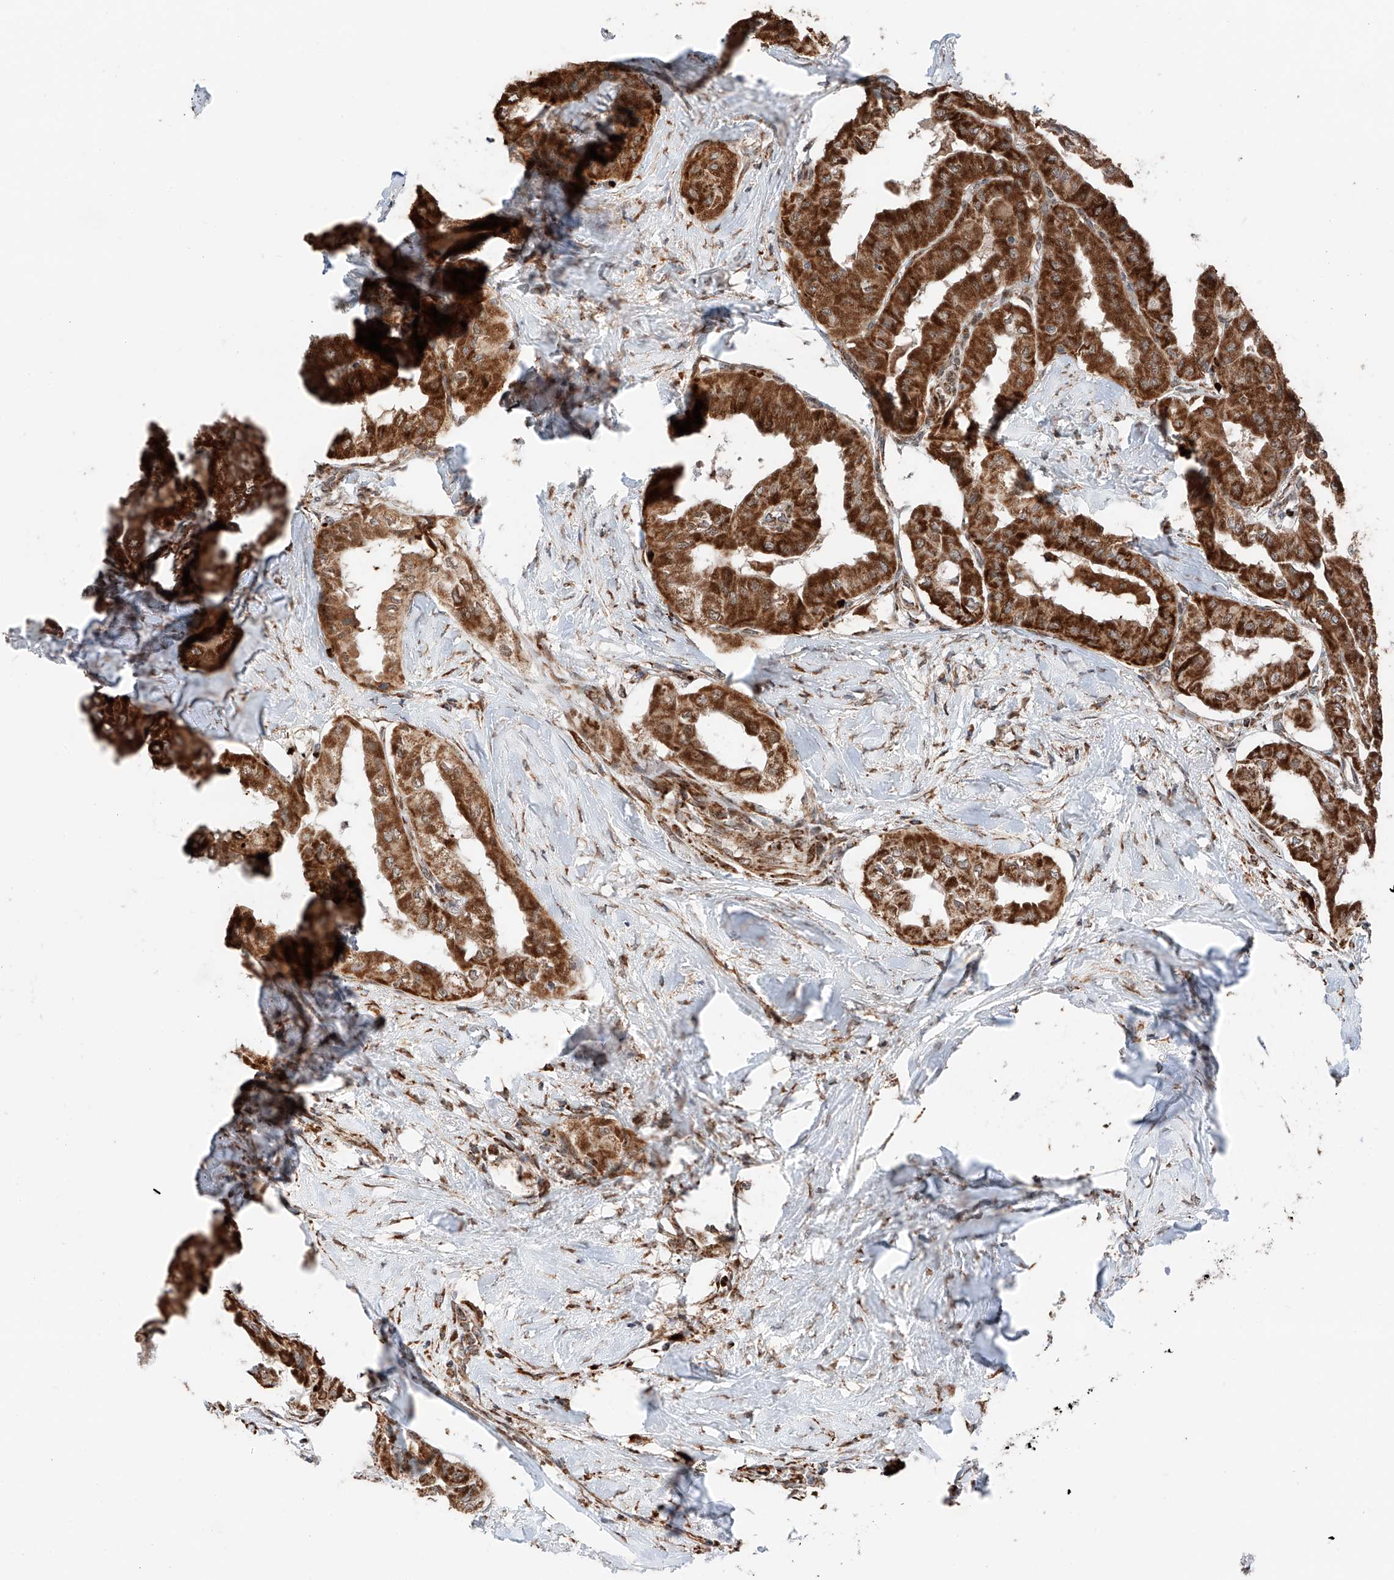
{"staining": {"intensity": "strong", "quantity": ">75%", "location": "cytoplasmic/membranous"}, "tissue": "thyroid cancer", "cell_type": "Tumor cells", "image_type": "cancer", "snomed": [{"axis": "morphology", "description": "Papillary adenocarcinoma, NOS"}, {"axis": "topography", "description": "Thyroid gland"}], "caption": "The micrograph shows immunohistochemical staining of papillary adenocarcinoma (thyroid). There is strong cytoplasmic/membranous staining is present in approximately >75% of tumor cells. The staining was performed using DAB, with brown indicating positive protein expression. Nuclei are stained blue with hematoxylin.", "gene": "ZSCAN29", "patient": {"sex": "female", "age": 59}}